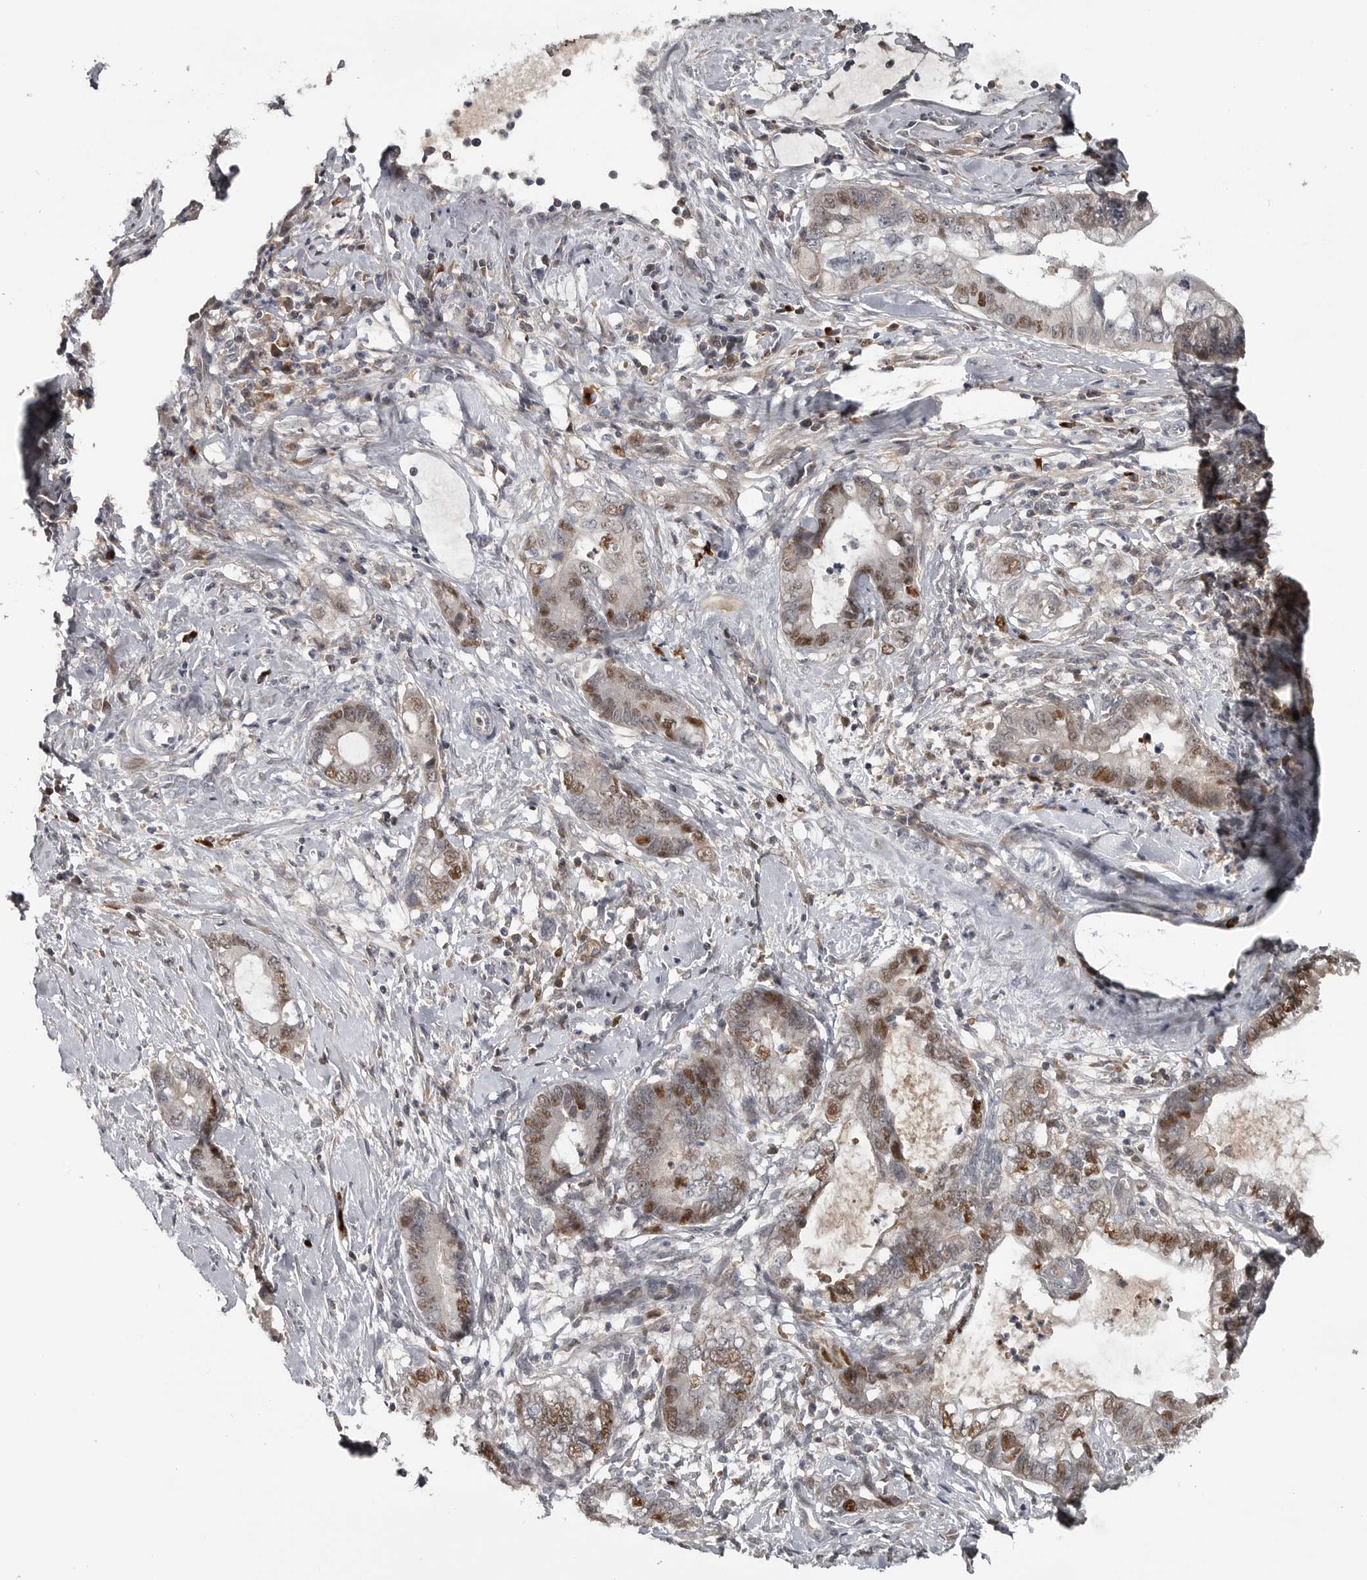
{"staining": {"intensity": "moderate", "quantity": "25%-75%", "location": "nuclear"}, "tissue": "cervical cancer", "cell_type": "Tumor cells", "image_type": "cancer", "snomed": [{"axis": "morphology", "description": "Adenocarcinoma, NOS"}, {"axis": "topography", "description": "Cervix"}], "caption": "About 25%-75% of tumor cells in human cervical cancer show moderate nuclear protein positivity as visualized by brown immunohistochemical staining.", "gene": "ZNF277", "patient": {"sex": "female", "age": 44}}